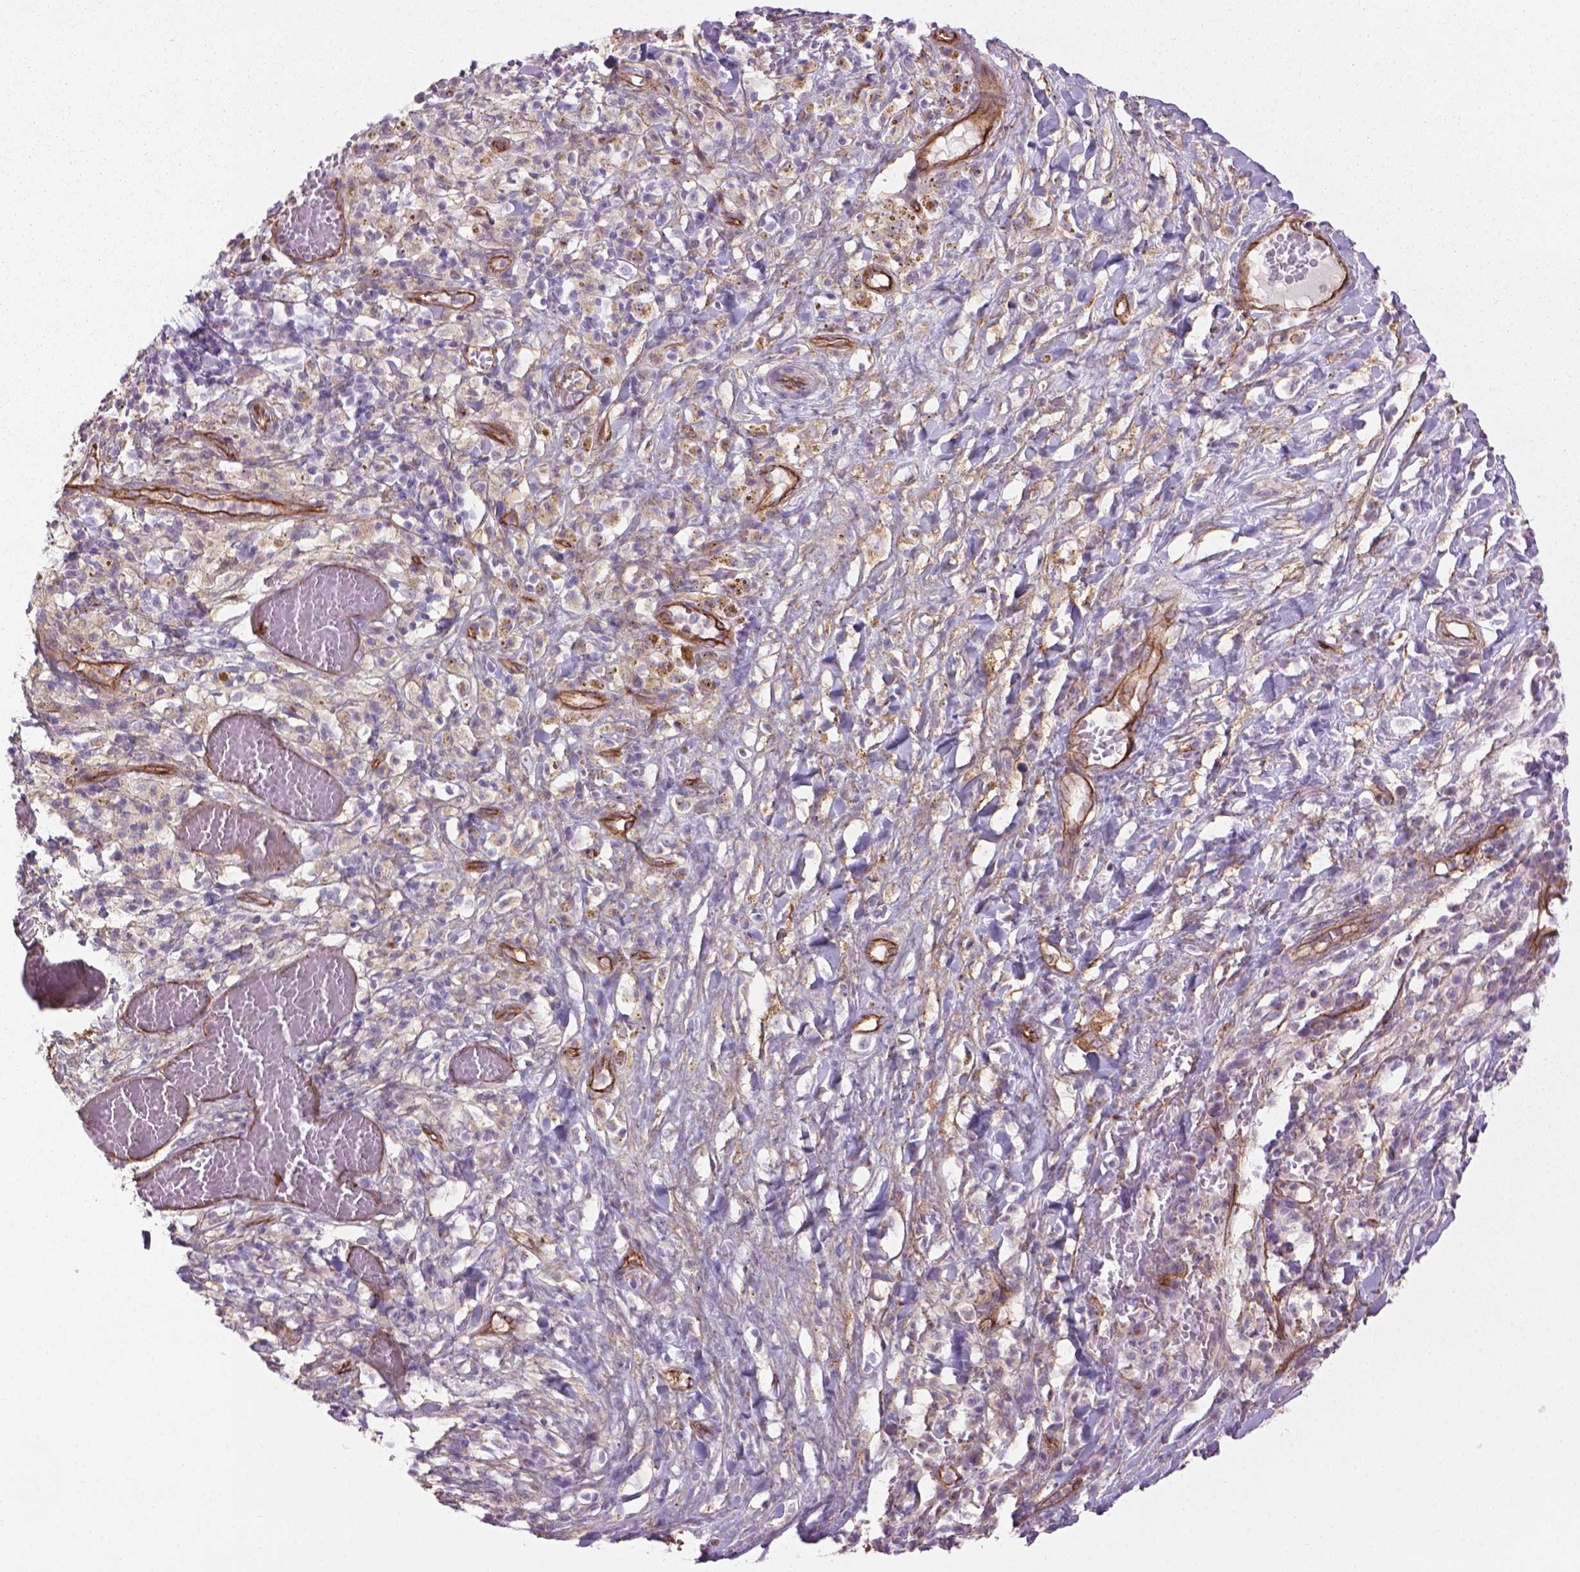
{"staining": {"intensity": "negative", "quantity": "none", "location": "none"}, "tissue": "melanoma", "cell_type": "Tumor cells", "image_type": "cancer", "snomed": [{"axis": "morphology", "description": "Malignant melanoma, NOS"}, {"axis": "topography", "description": "Skin"}], "caption": "Immunohistochemistry photomicrograph of neoplastic tissue: melanoma stained with DAB demonstrates no significant protein expression in tumor cells. Nuclei are stained in blue.", "gene": "TENT5A", "patient": {"sex": "female", "age": 91}}